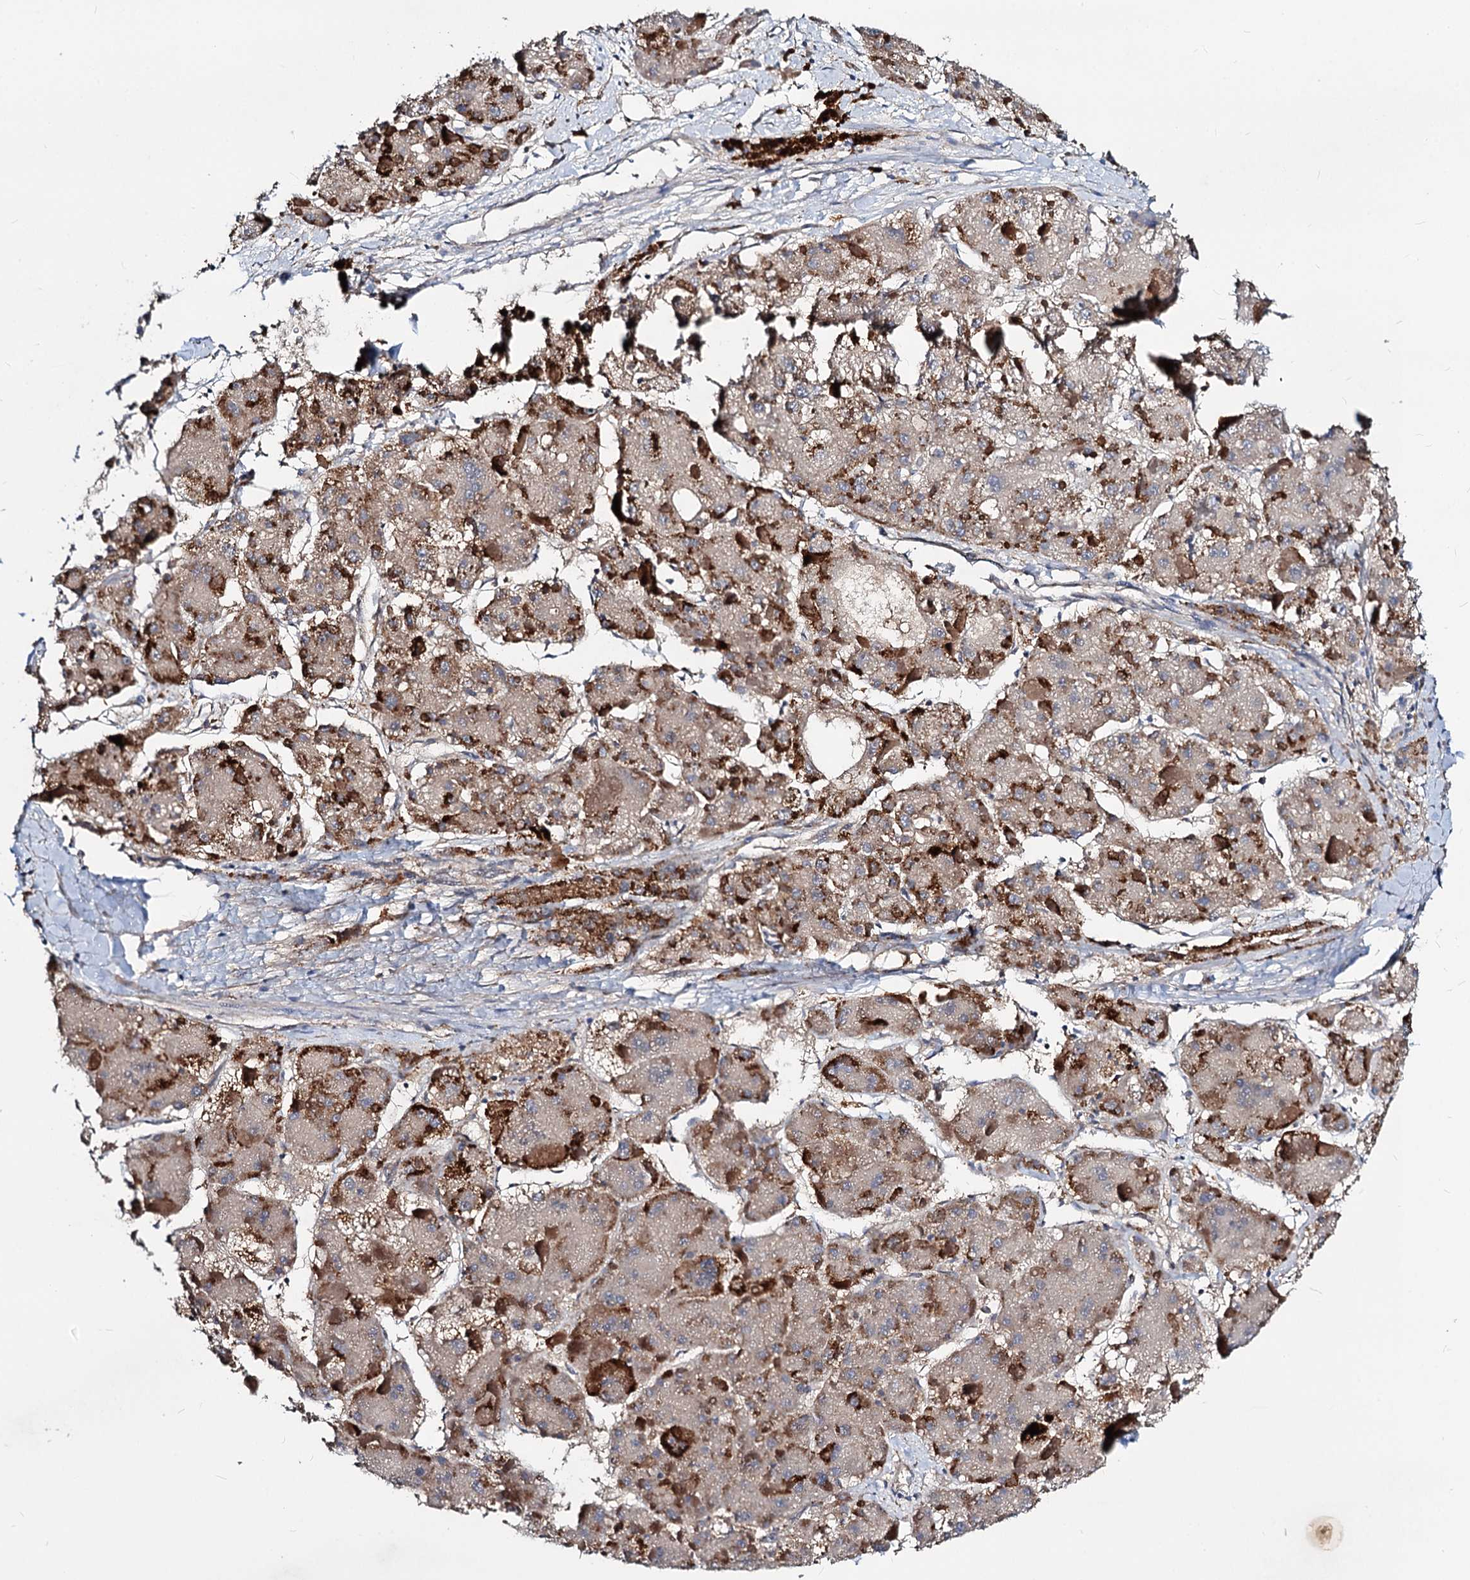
{"staining": {"intensity": "moderate", "quantity": ">75%", "location": "cytoplasmic/membranous"}, "tissue": "liver cancer", "cell_type": "Tumor cells", "image_type": "cancer", "snomed": [{"axis": "morphology", "description": "Carcinoma, Hepatocellular, NOS"}, {"axis": "topography", "description": "Liver"}], "caption": "Moderate cytoplasmic/membranous expression is appreciated in approximately >75% of tumor cells in hepatocellular carcinoma (liver).", "gene": "ACY3", "patient": {"sex": "female", "age": 73}}